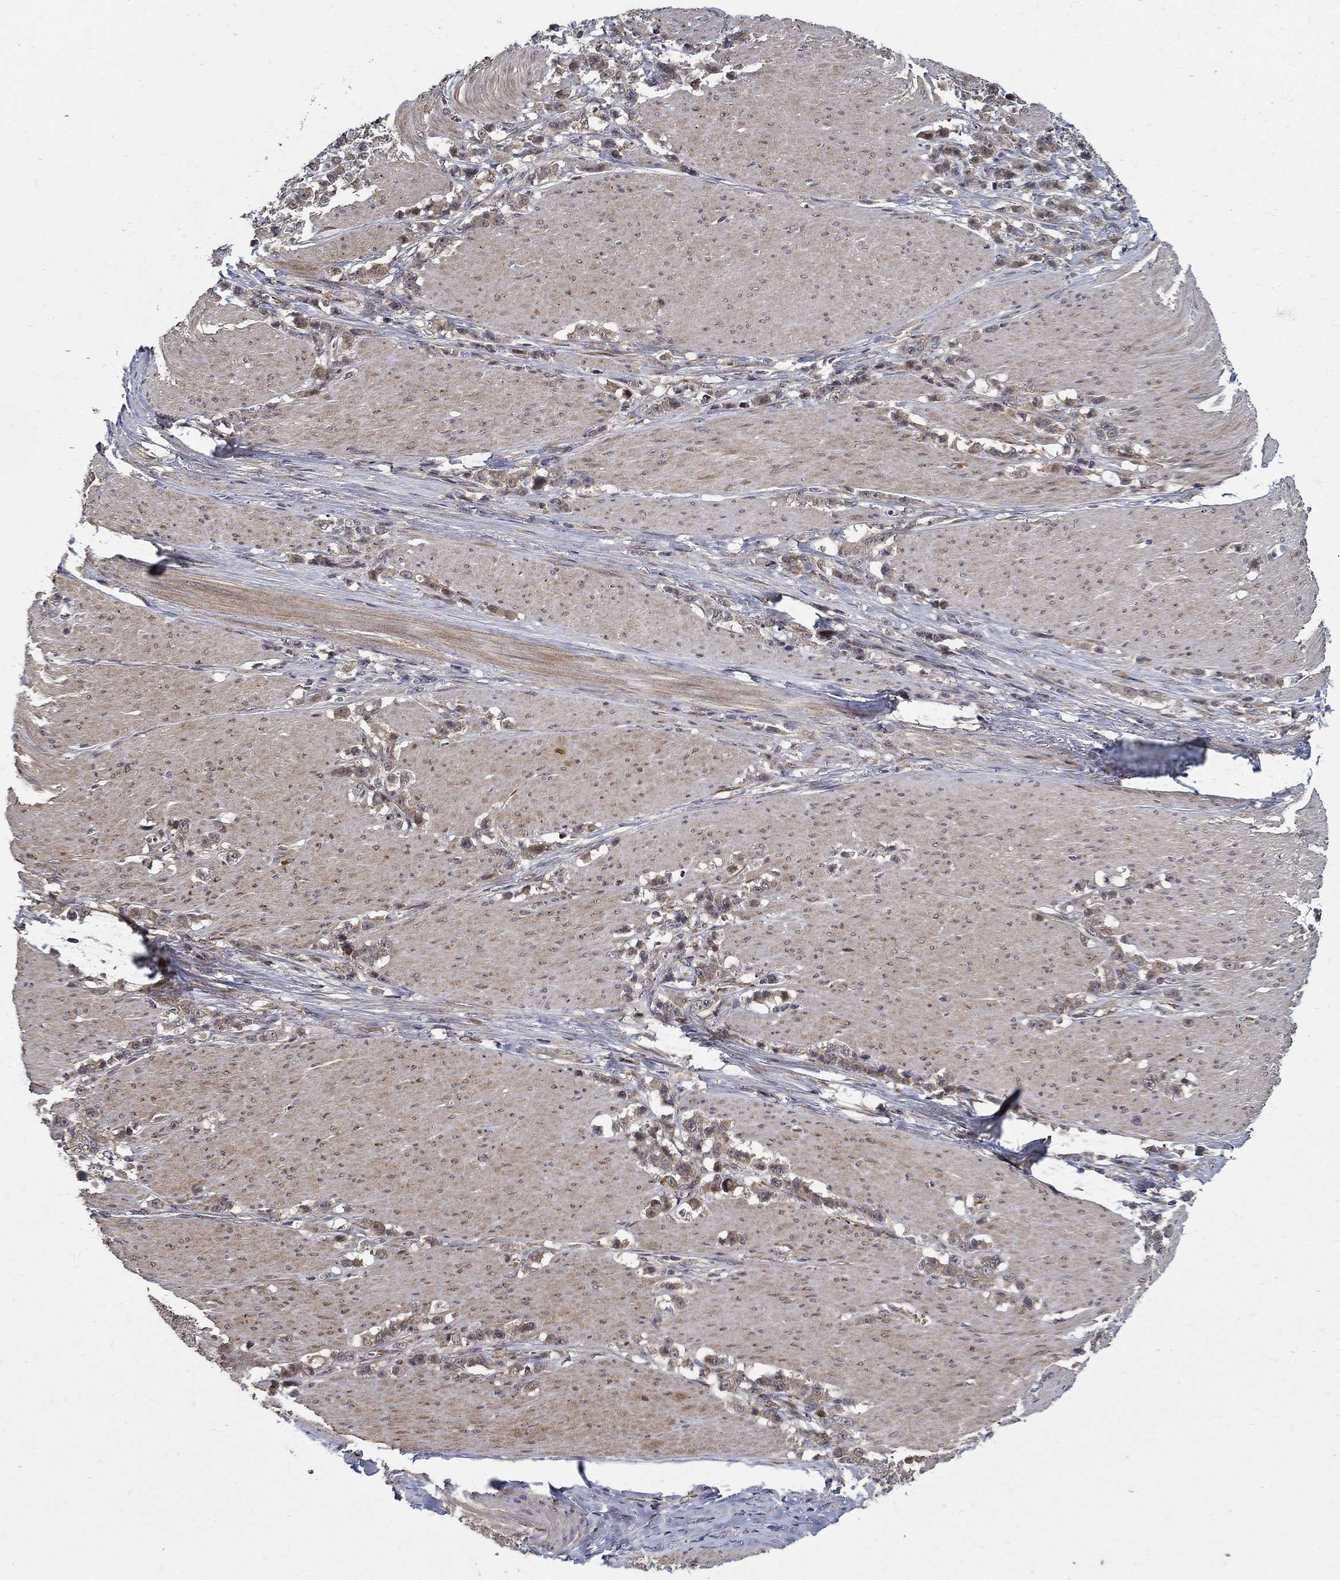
{"staining": {"intensity": "weak", "quantity": ">75%", "location": "cytoplasmic/membranous"}, "tissue": "stomach cancer", "cell_type": "Tumor cells", "image_type": "cancer", "snomed": [{"axis": "morphology", "description": "Adenocarcinoma, NOS"}, {"axis": "topography", "description": "Stomach, lower"}], "caption": "Weak cytoplasmic/membranous expression for a protein is appreciated in about >75% of tumor cells of stomach cancer using immunohistochemistry (IHC).", "gene": "ZNF594", "patient": {"sex": "male", "age": 88}}